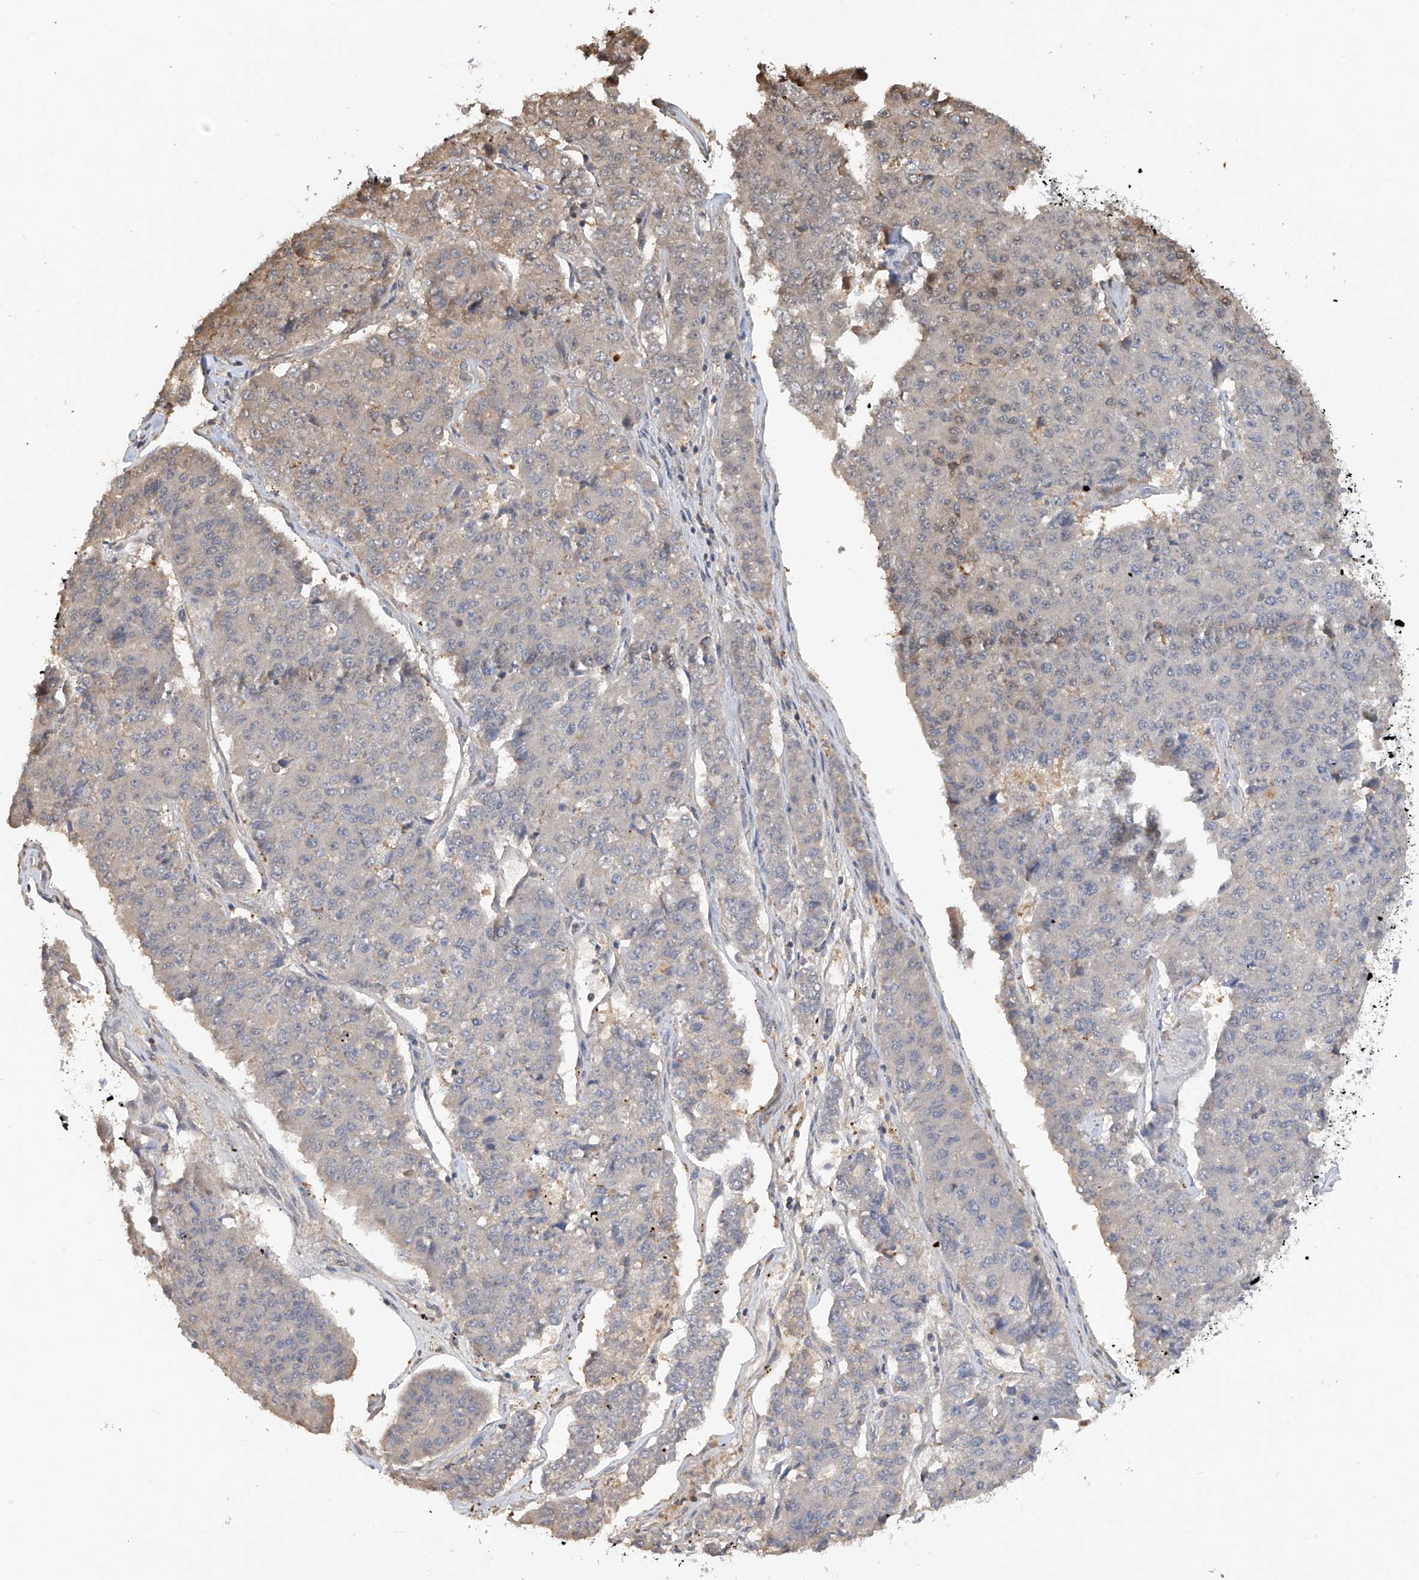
{"staining": {"intensity": "negative", "quantity": "none", "location": "none"}, "tissue": "pancreatic cancer", "cell_type": "Tumor cells", "image_type": "cancer", "snomed": [{"axis": "morphology", "description": "Adenocarcinoma, NOS"}, {"axis": "topography", "description": "Pancreas"}], "caption": "Photomicrograph shows no protein staining in tumor cells of pancreatic cancer tissue.", "gene": "PMM1", "patient": {"sex": "male", "age": 50}}